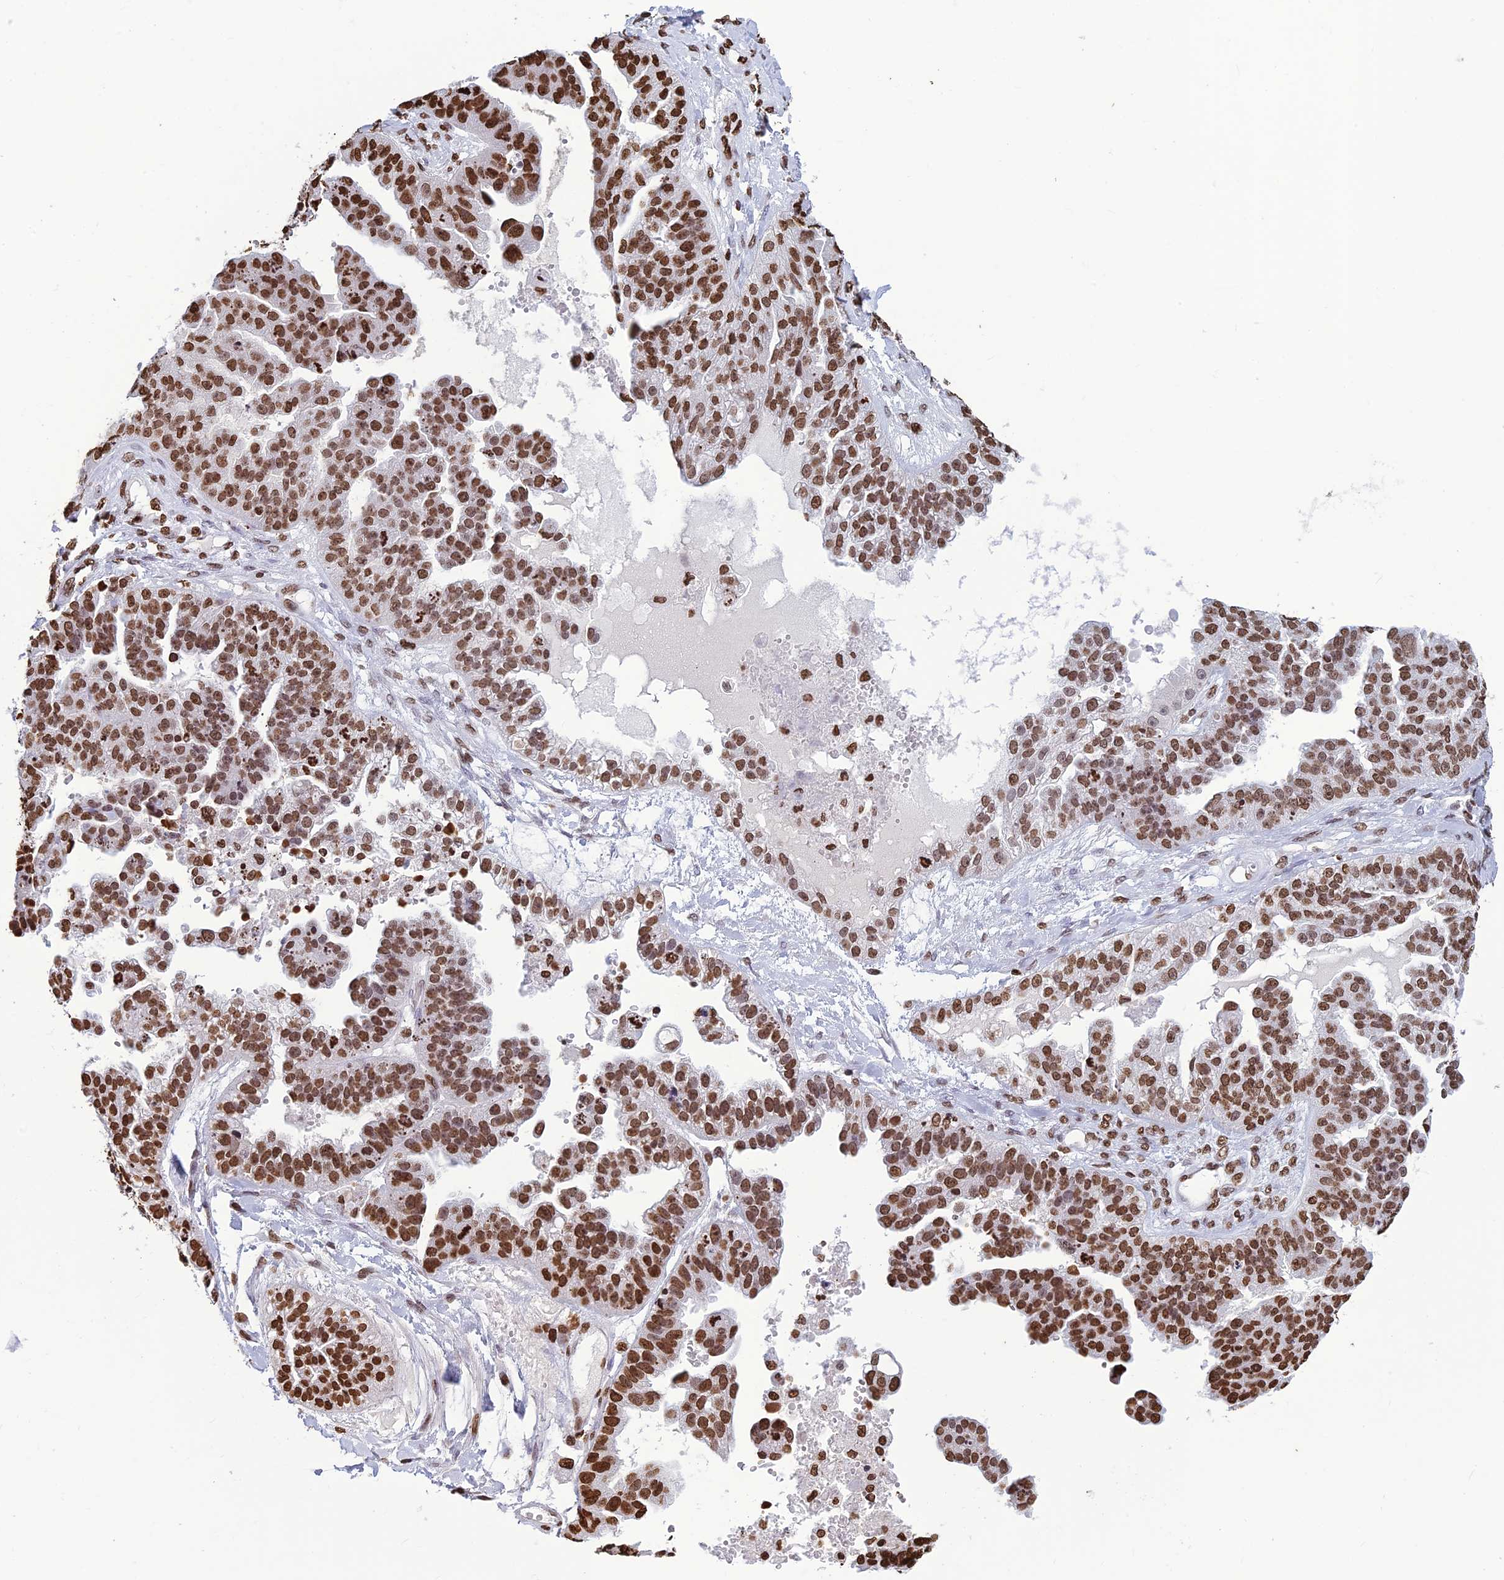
{"staining": {"intensity": "strong", "quantity": ">75%", "location": "nuclear"}, "tissue": "ovarian cancer", "cell_type": "Tumor cells", "image_type": "cancer", "snomed": [{"axis": "morphology", "description": "Cystadenocarcinoma, serous, NOS"}, {"axis": "topography", "description": "Ovary"}], "caption": "Immunohistochemistry of ovarian cancer (serous cystadenocarcinoma) displays high levels of strong nuclear positivity in about >75% of tumor cells.", "gene": "AKAP17A", "patient": {"sex": "female", "age": 58}}